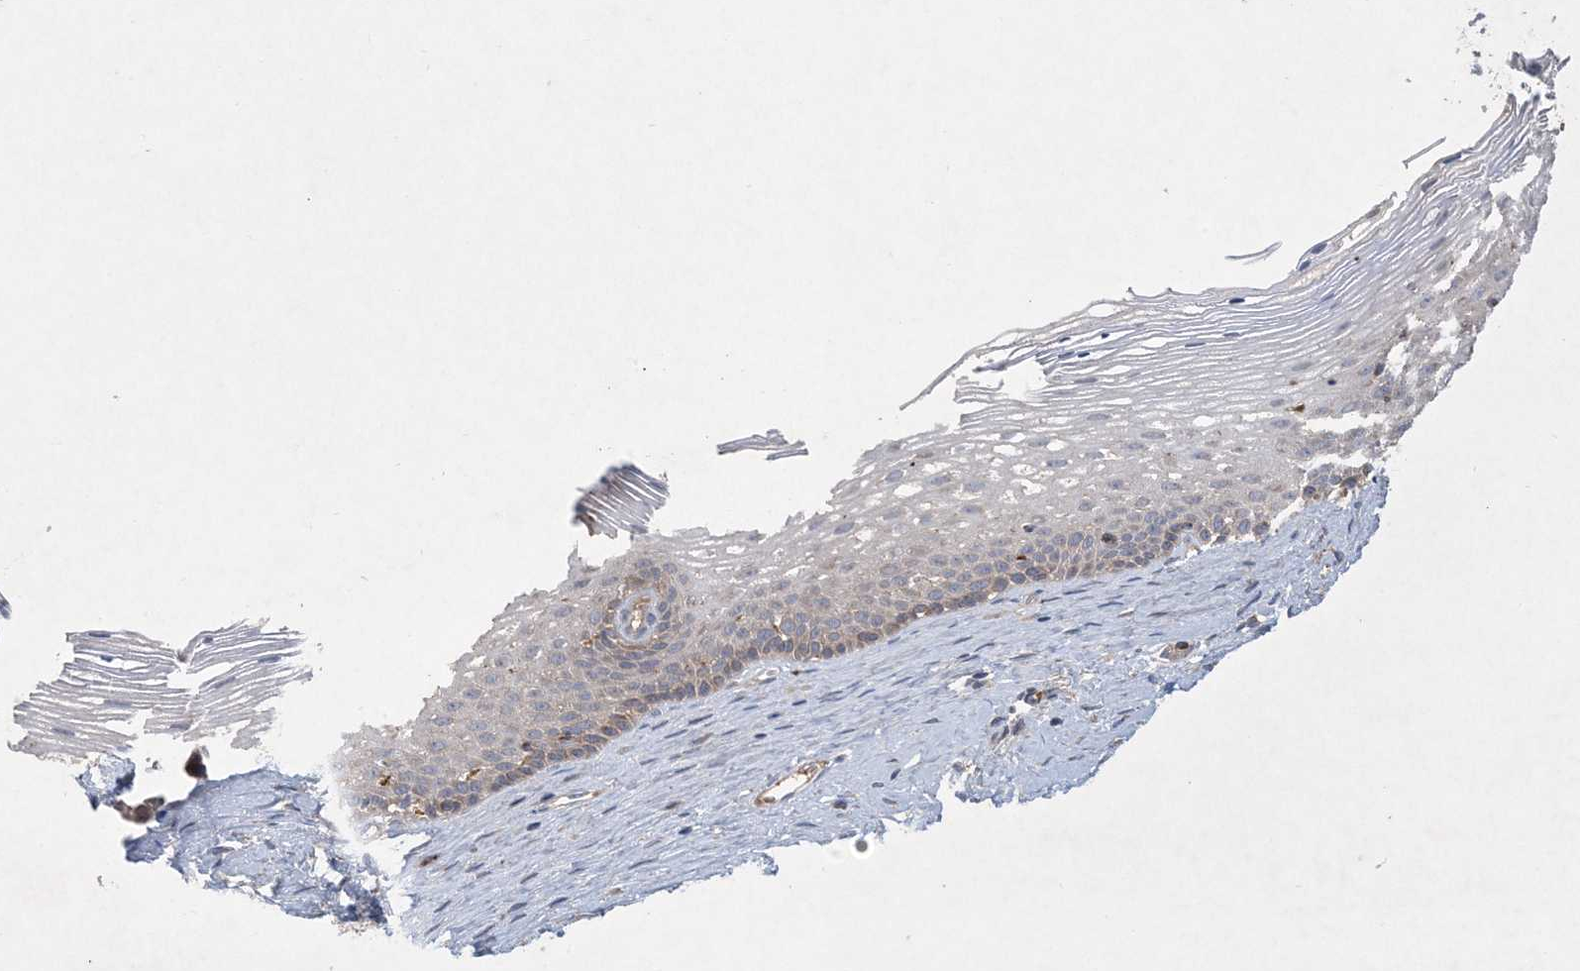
{"staining": {"intensity": "negative", "quantity": "none", "location": "none"}, "tissue": "cervix", "cell_type": "Glandular cells", "image_type": "normal", "snomed": [{"axis": "morphology", "description": "Normal tissue, NOS"}, {"axis": "topography", "description": "Cervix"}], "caption": "Immunohistochemistry (IHC) of benign cervix exhibits no expression in glandular cells.", "gene": "MASP2", "patient": {"sex": "female", "age": 33}}